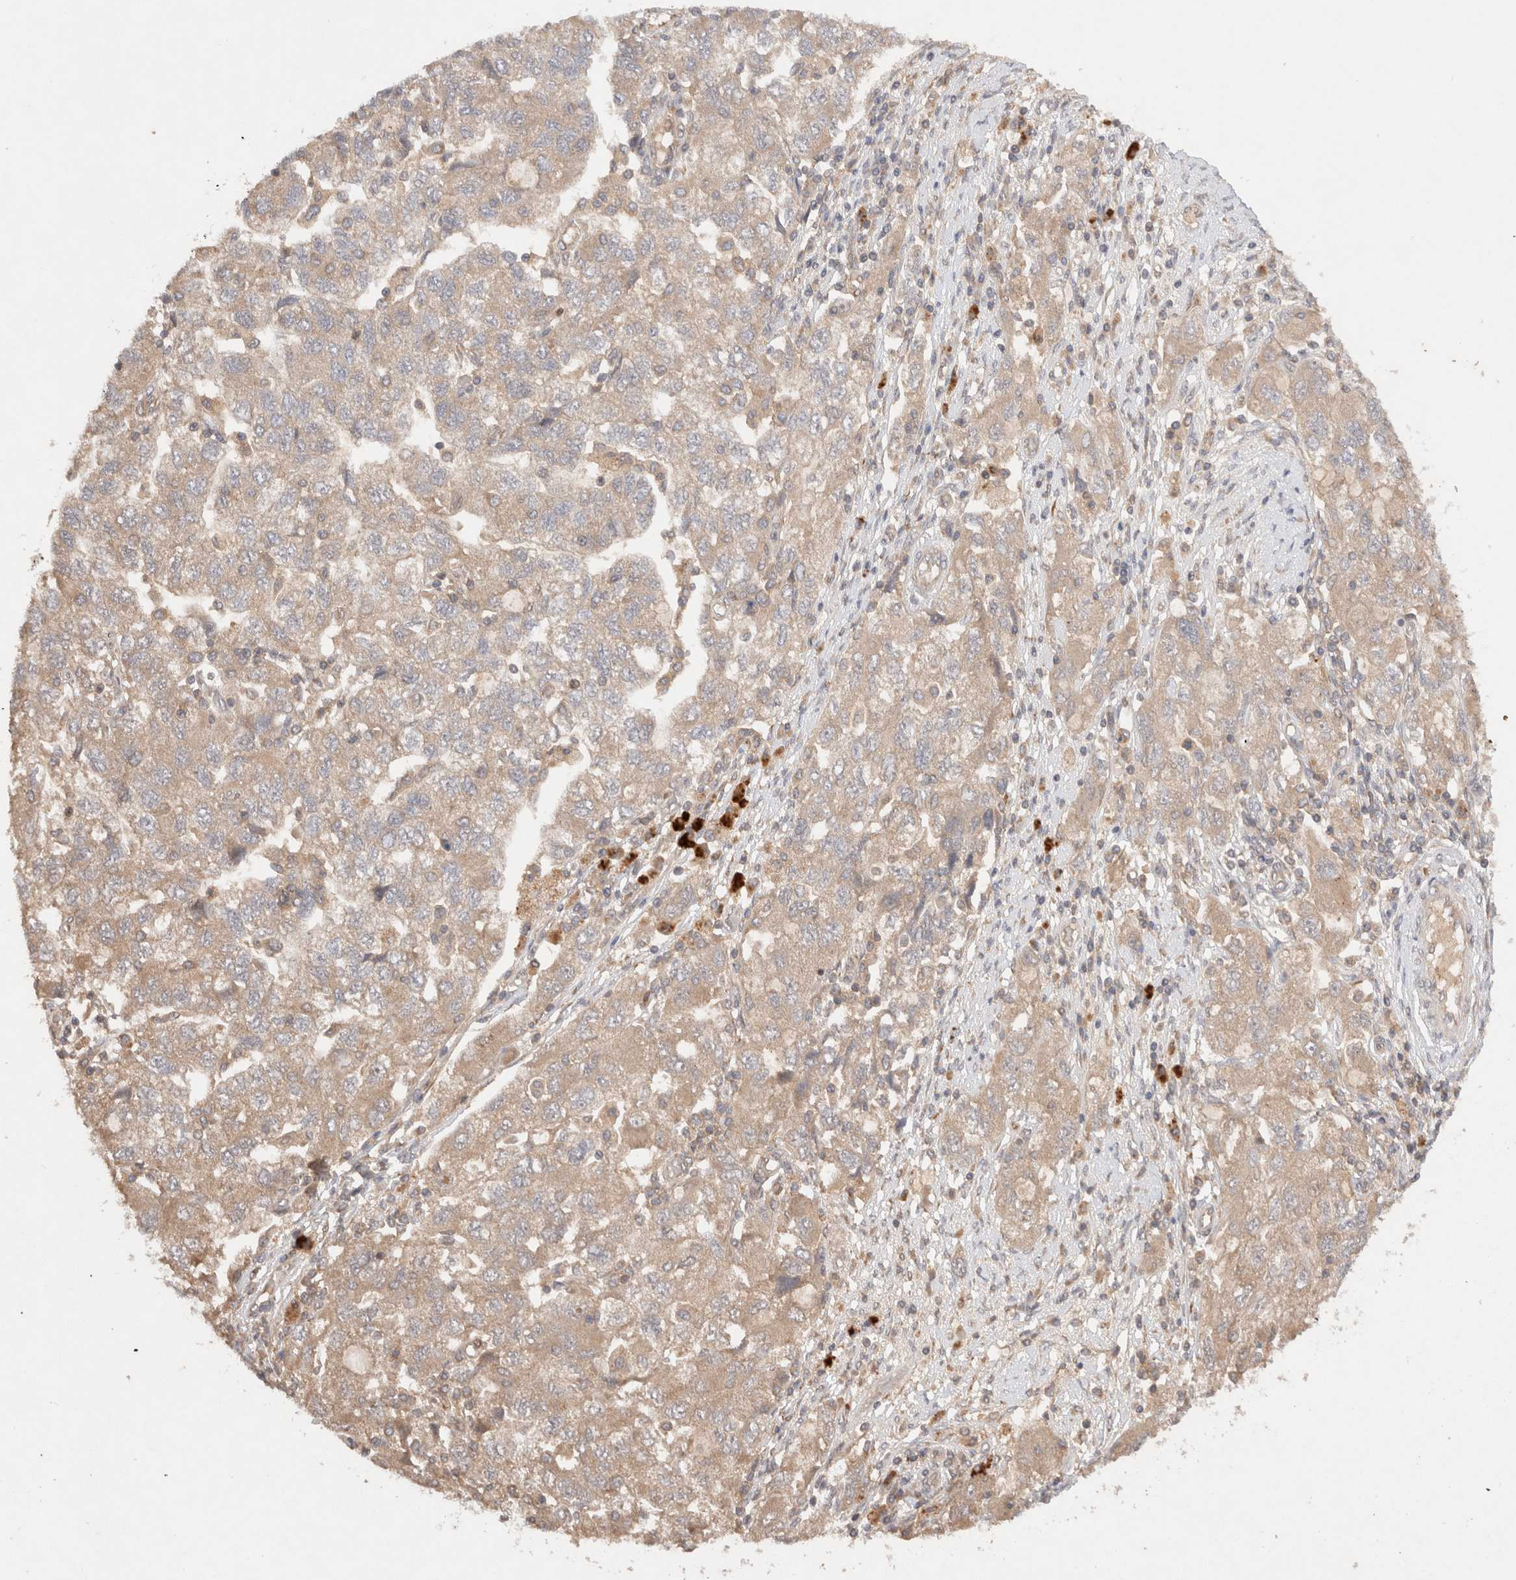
{"staining": {"intensity": "weak", "quantity": ">75%", "location": "cytoplasmic/membranous"}, "tissue": "ovarian cancer", "cell_type": "Tumor cells", "image_type": "cancer", "snomed": [{"axis": "morphology", "description": "Carcinoma, NOS"}, {"axis": "morphology", "description": "Cystadenocarcinoma, serous, NOS"}, {"axis": "topography", "description": "Ovary"}], "caption": "Weak cytoplasmic/membranous protein positivity is appreciated in approximately >75% of tumor cells in ovarian cancer.", "gene": "KLHL20", "patient": {"sex": "female", "age": 69}}